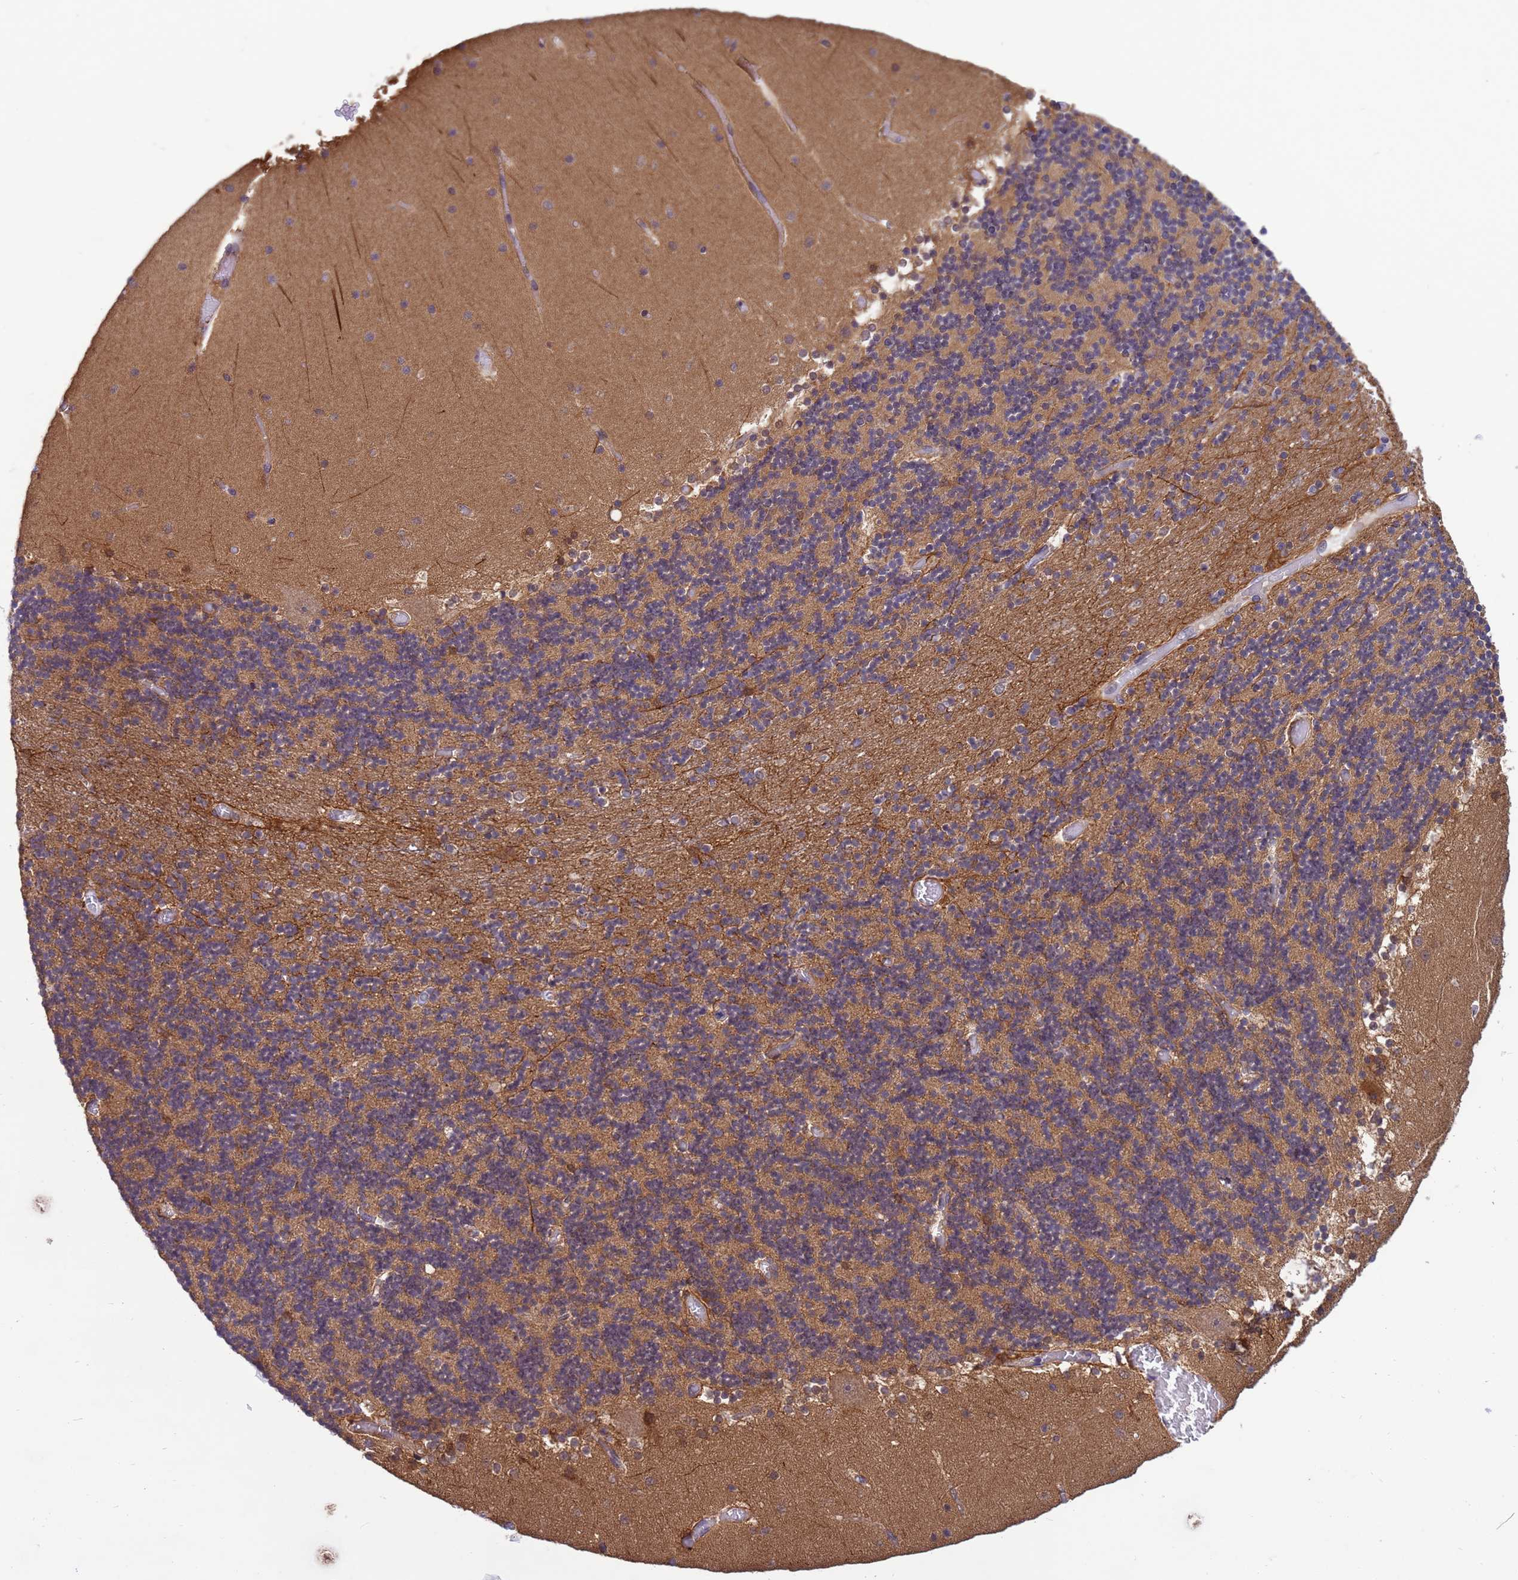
{"staining": {"intensity": "moderate", "quantity": ">75%", "location": "cytoplasmic/membranous"}, "tissue": "cerebellum", "cell_type": "Cells in granular layer", "image_type": "normal", "snomed": [{"axis": "morphology", "description": "Normal tissue, NOS"}, {"axis": "topography", "description": "Cerebellum"}], "caption": "Immunohistochemistry (IHC) of benign cerebellum reveals medium levels of moderate cytoplasmic/membranous staining in about >75% of cells in granular layer.", "gene": "NPEPPS", "patient": {"sex": "female", "age": 28}}